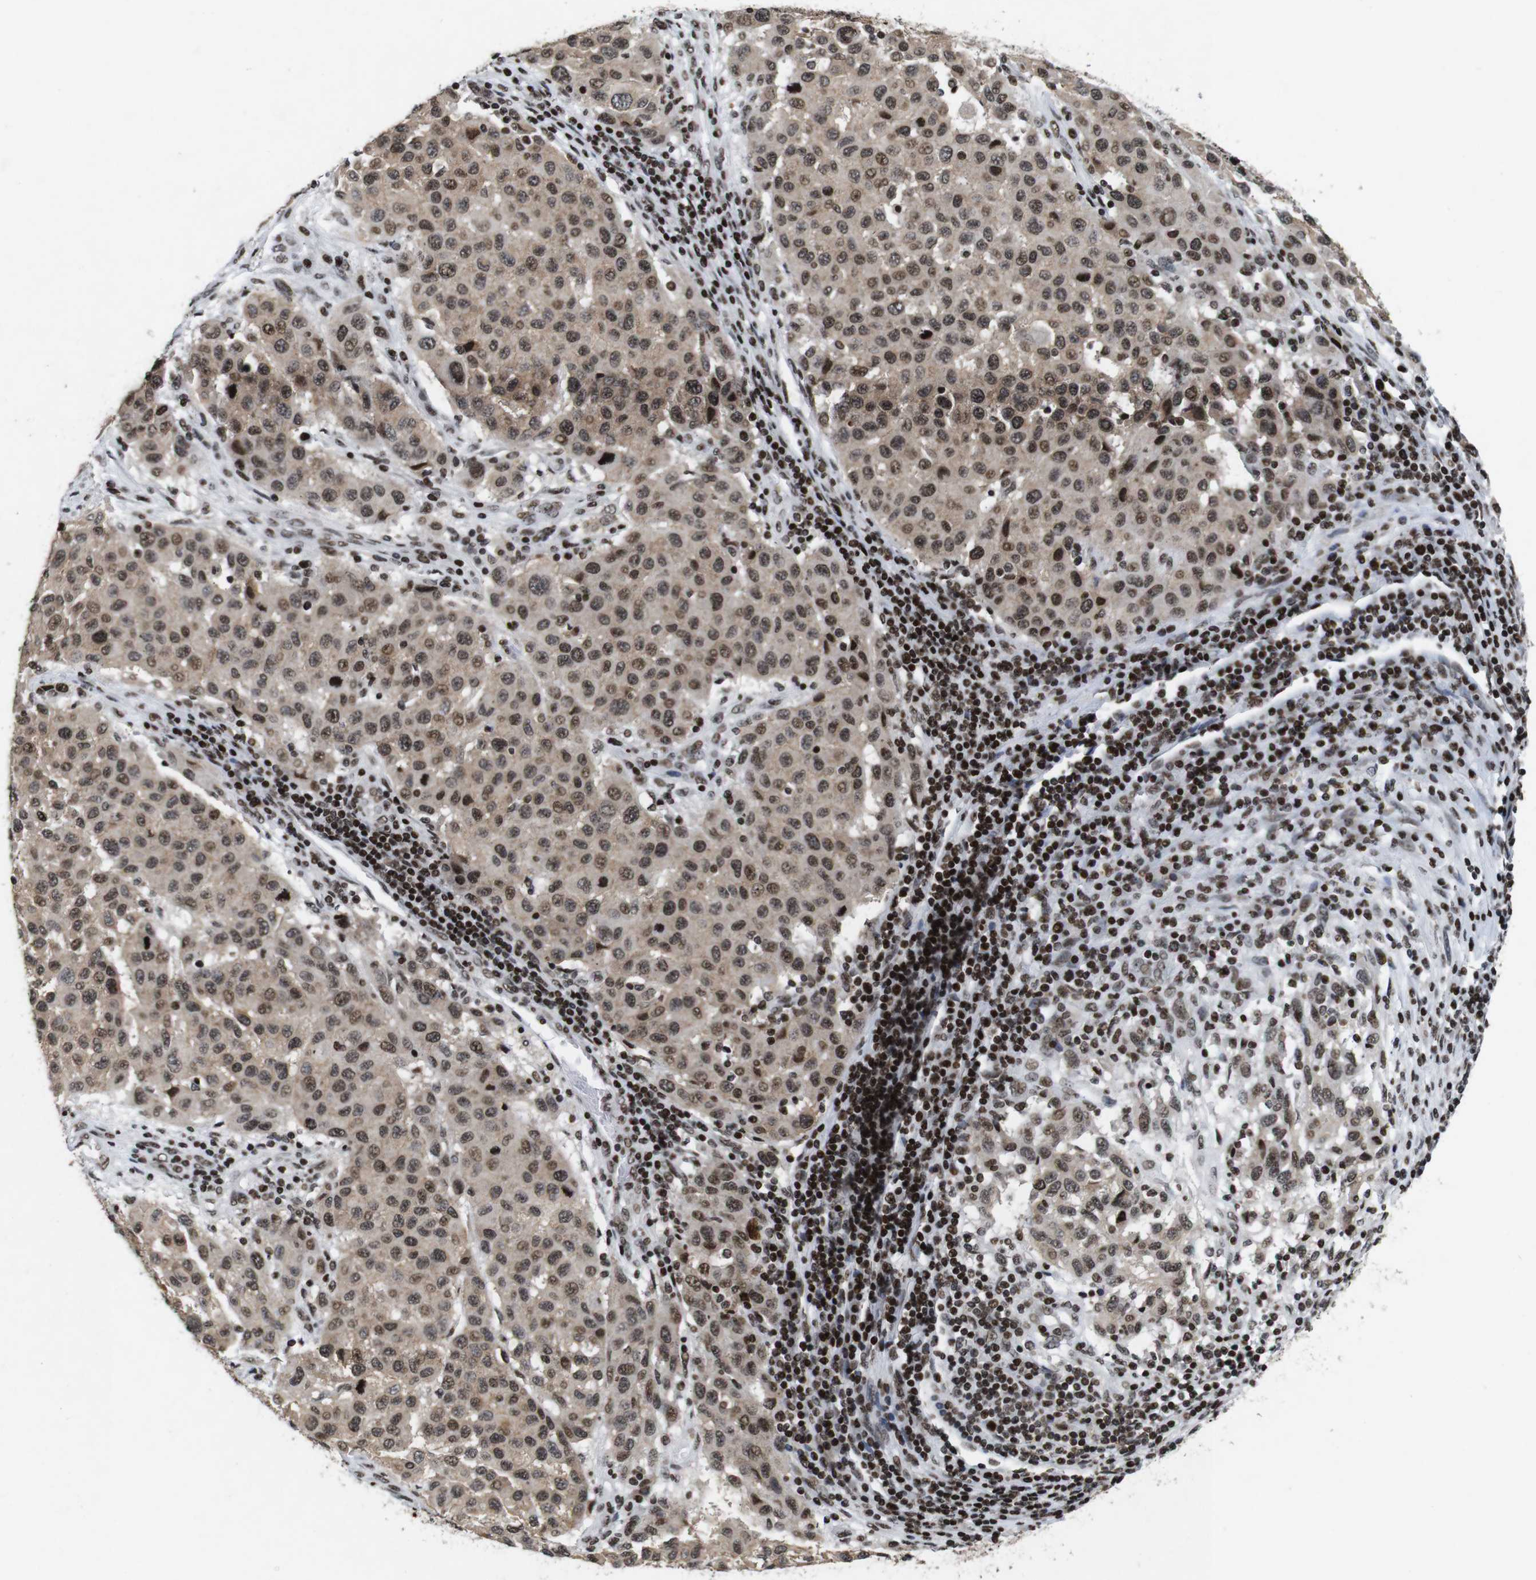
{"staining": {"intensity": "moderate", "quantity": ">75%", "location": "cytoplasmic/membranous,nuclear"}, "tissue": "melanoma", "cell_type": "Tumor cells", "image_type": "cancer", "snomed": [{"axis": "morphology", "description": "Malignant melanoma, Metastatic site"}, {"axis": "topography", "description": "Lymph node"}], "caption": "Moderate cytoplasmic/membranous and nuclear protein positivity is present in about >75% of tumor cells in melanoma. (DAB (3,3'-diaminobenzidine) IHC with brightfield microscopy, high magnification).", "gene": "MAGEH1", "patient": {"sex": "male", "age": 61}}